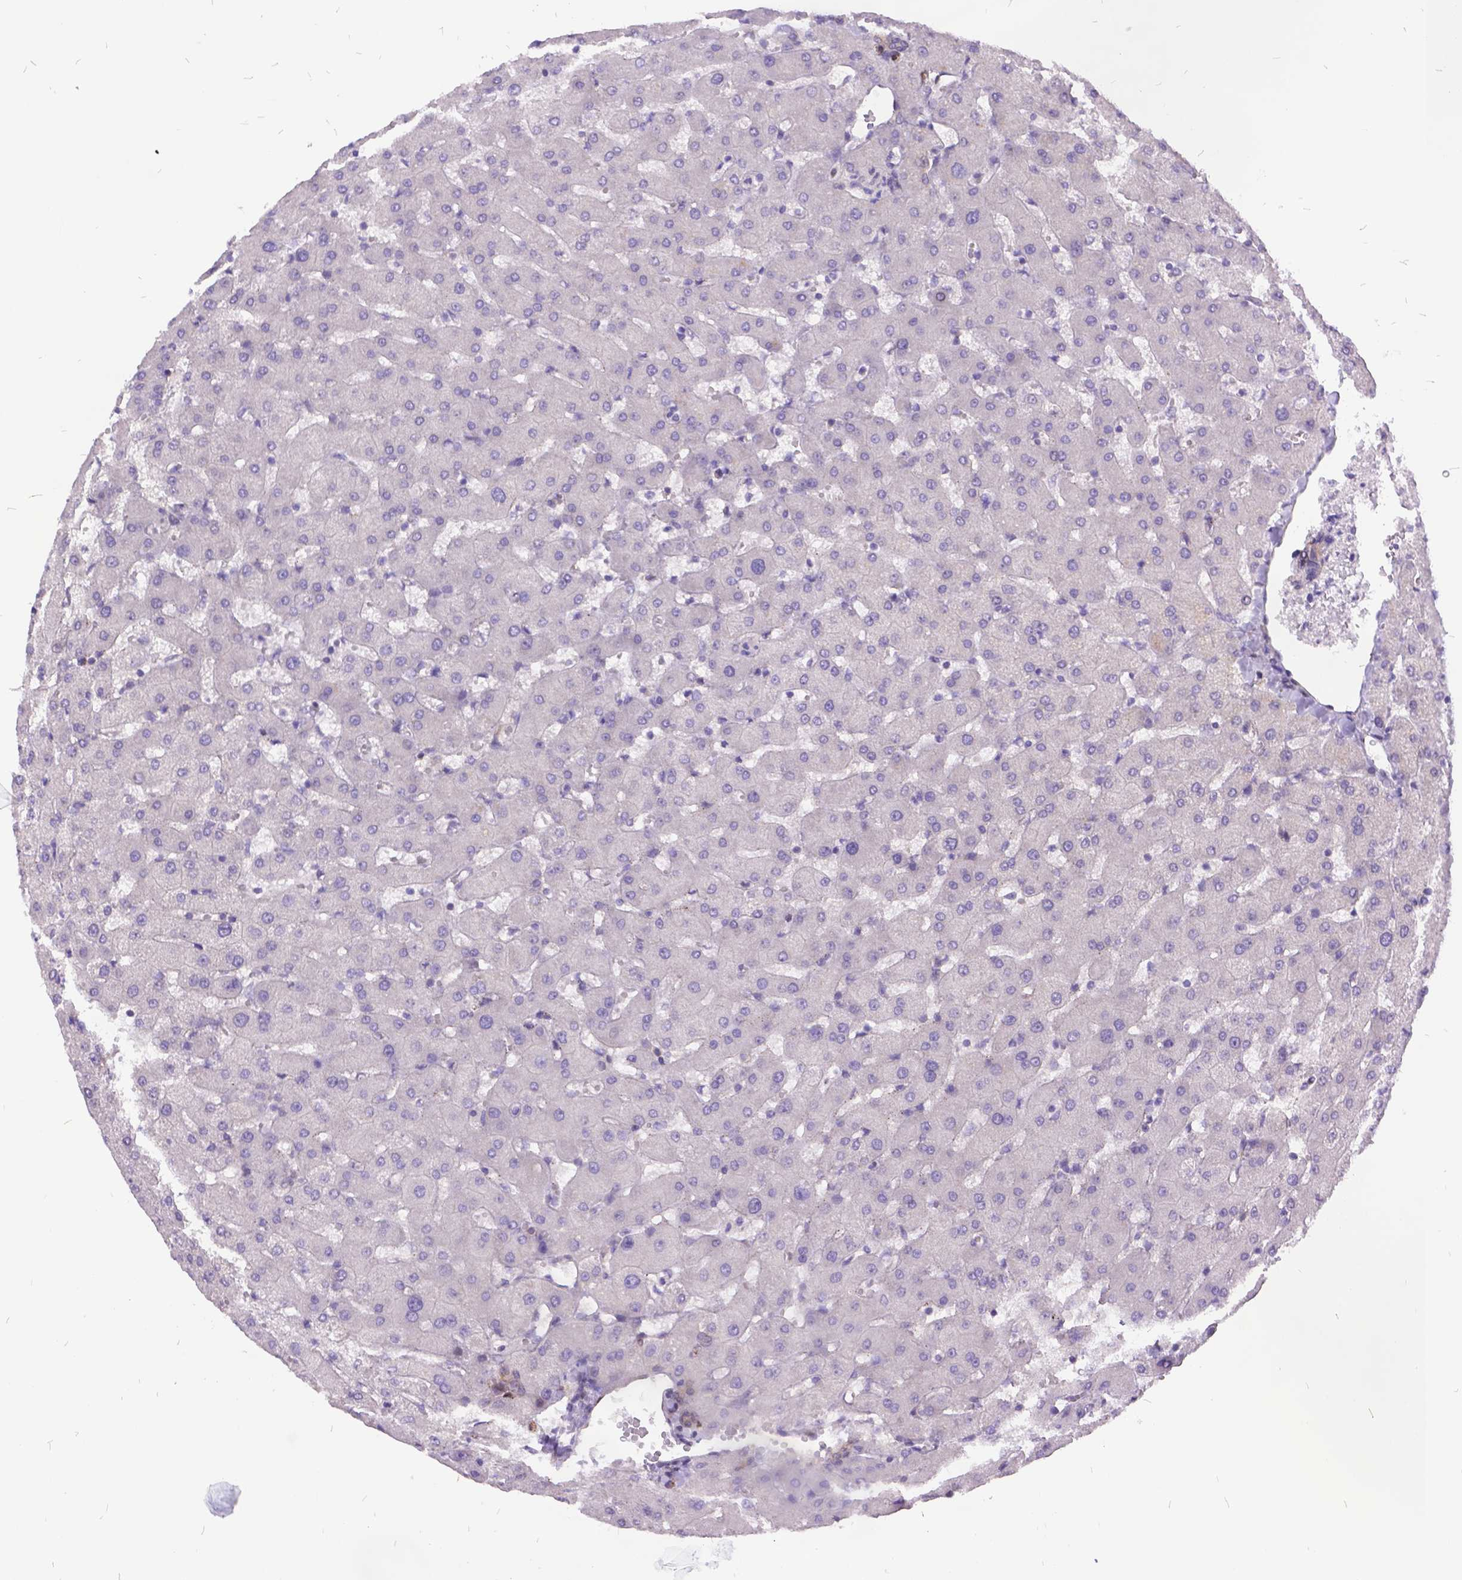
{"staining": {"intensity": "moderate", "quantity": ">75%", "location": "cytoplasmic/membranous"}, "tissue": "liver", "cell_type": "Cholangiocytes", "image_type": "normal", "snomed": [{"axis": "morphology", "description": "Normal tissue, NOS"}, {"axis": "topography", "description": "Liver"}], "caption": "IHC image of benign liver stained for a protein (brown), which displays medium levels of moderate cytoplasmic/membranous staining in about >75% of cholangiocytes.", "gene": "GRB7", "patient": {"sex": "female", "age": 63}}